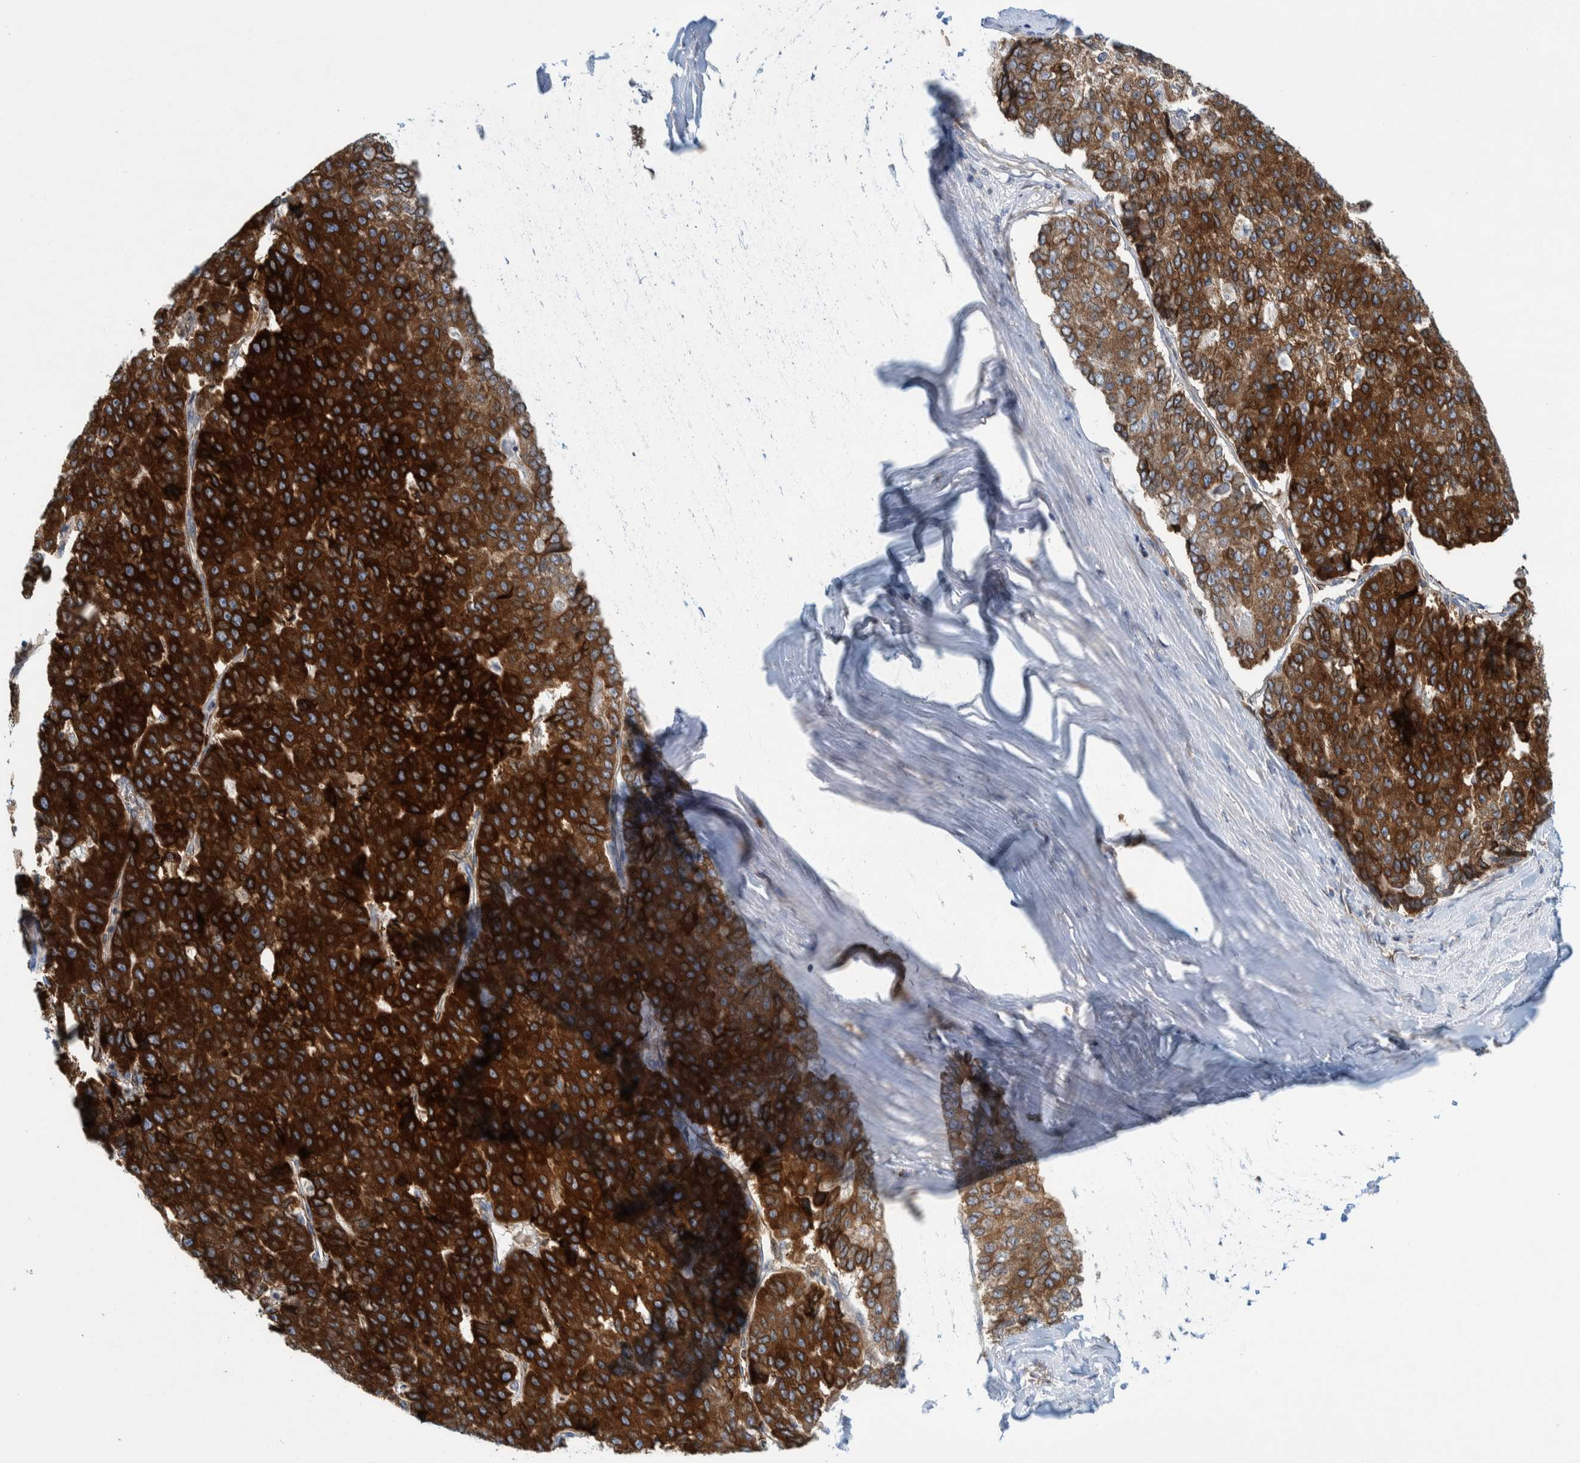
{"staining": {"intensity": "strong", "quantity": ">75%", "location": "cytoplasmic/membranous"}, "tissue": "pancreatic cancer", "cell_type": "Tumor cells", "image_type": "cancer", "snomed": [{"axis": "morphology", "description": "Adenocarcinoma, NOS"}, {"axis": "topography", "description": "Pancreas"}], "caption": "The photomicrograph shows staining of pancreatic cancer, revealing strong cytoplasmic/membranous protein staining (brown color) within tumor cells.", "gene": "THEM6", "patient": {"sex": "male", "age": 50}}